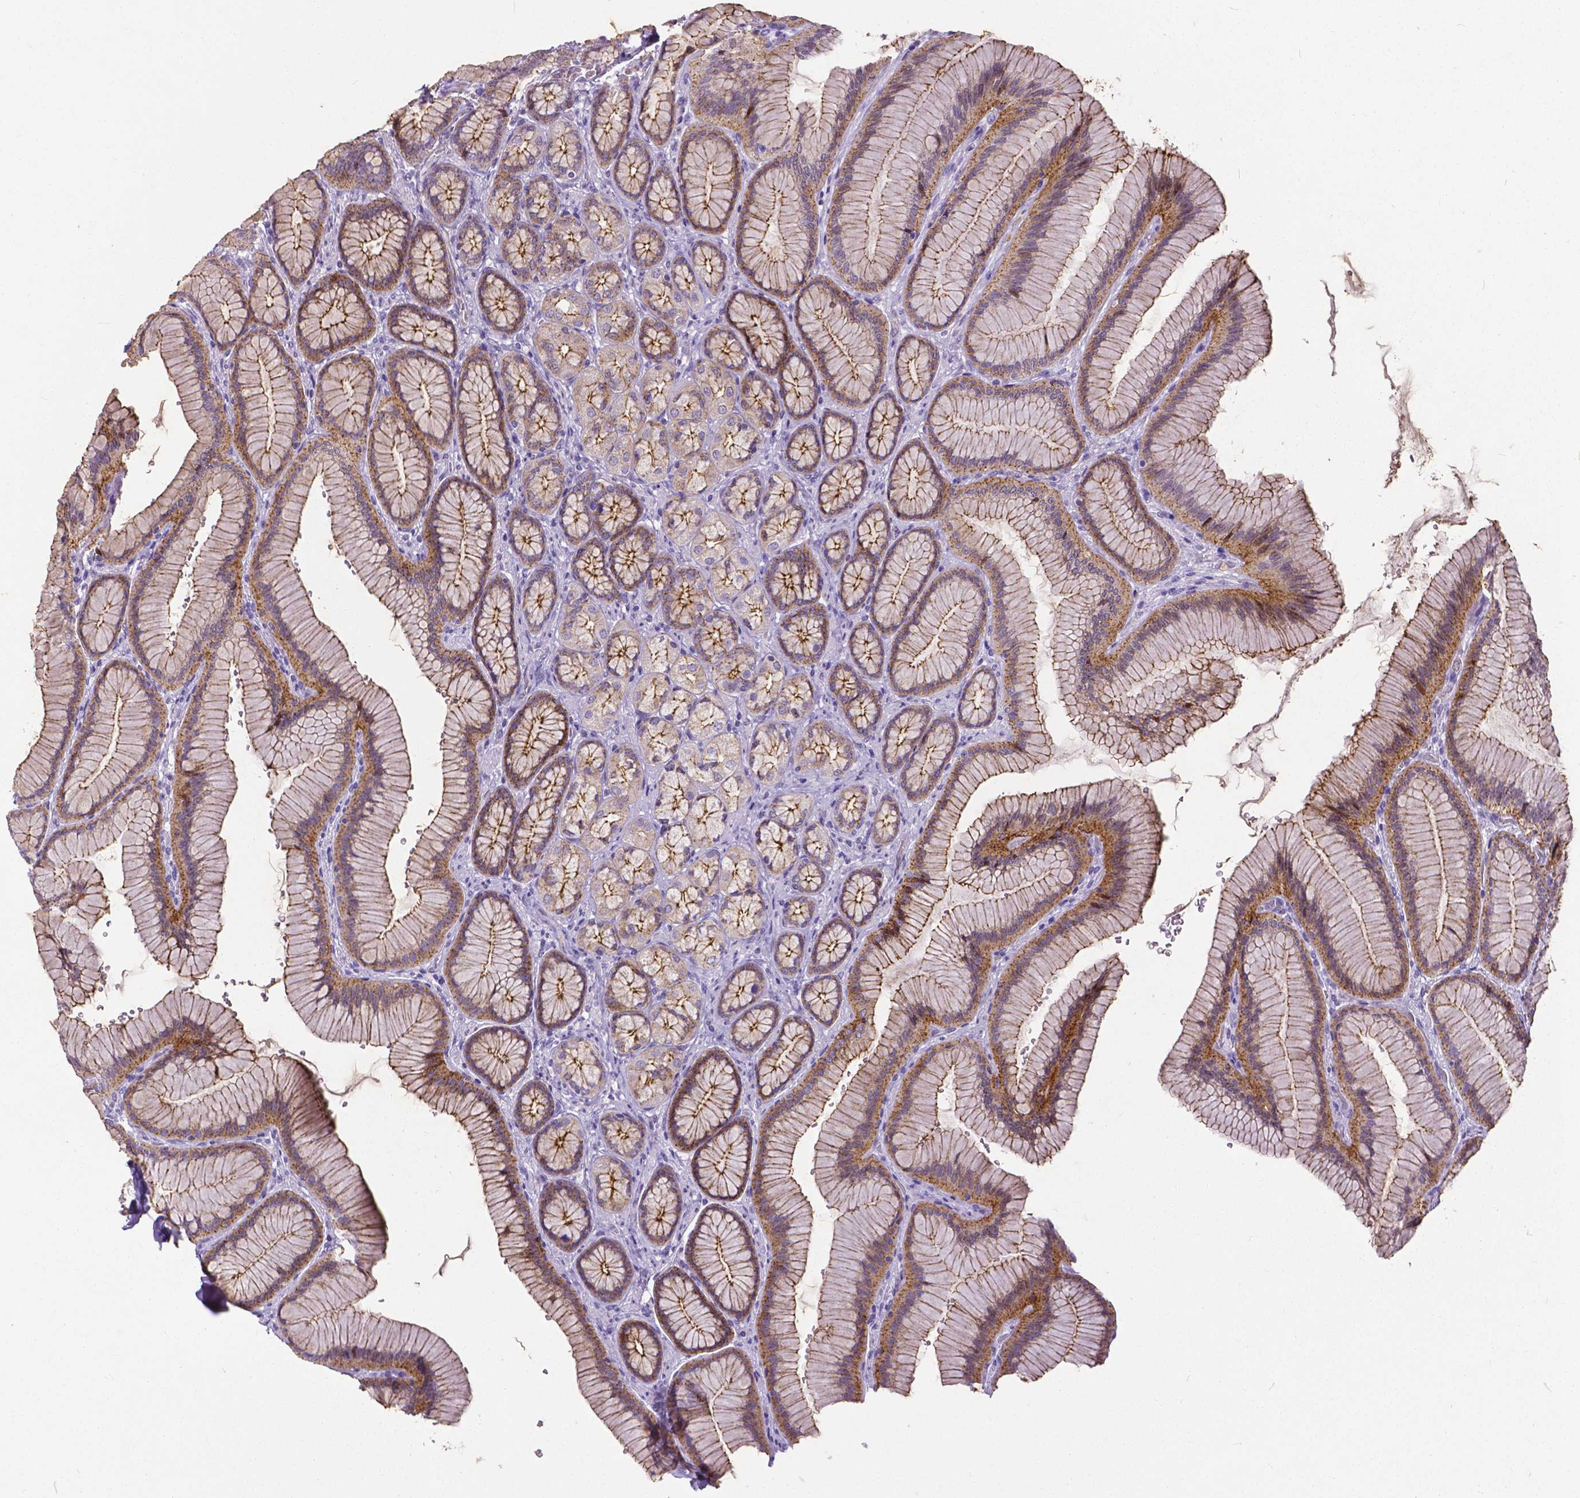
{"staining": {"intensity": "moderate", "quantity": "25%-75%", "location": "cytoplasmic/membranous"}, "tissue": "stomach", "cell_type": "Glandular cells", "image_type": "normal", "snomed": [{"axis": "morphology", "description": "Normal tissue, NOS"}, {"axis": "morphology", "description": "Adenocarcinoma, NOS"}, {"axis": "morphology", "description": "Adenocarcinoma, High grade"}, {"axis": "topography", "description": "Stomach, upper"}, {"axis": "topography", "description": "Stomach"}], "caption": "IHC of benign stomach exhibits medium levels of moderate cytoplasmic/membranous staining in about 25%-75% of glandular cells.", "gene": "OCLN", "patient": {"sex": "female", "age": 65}}